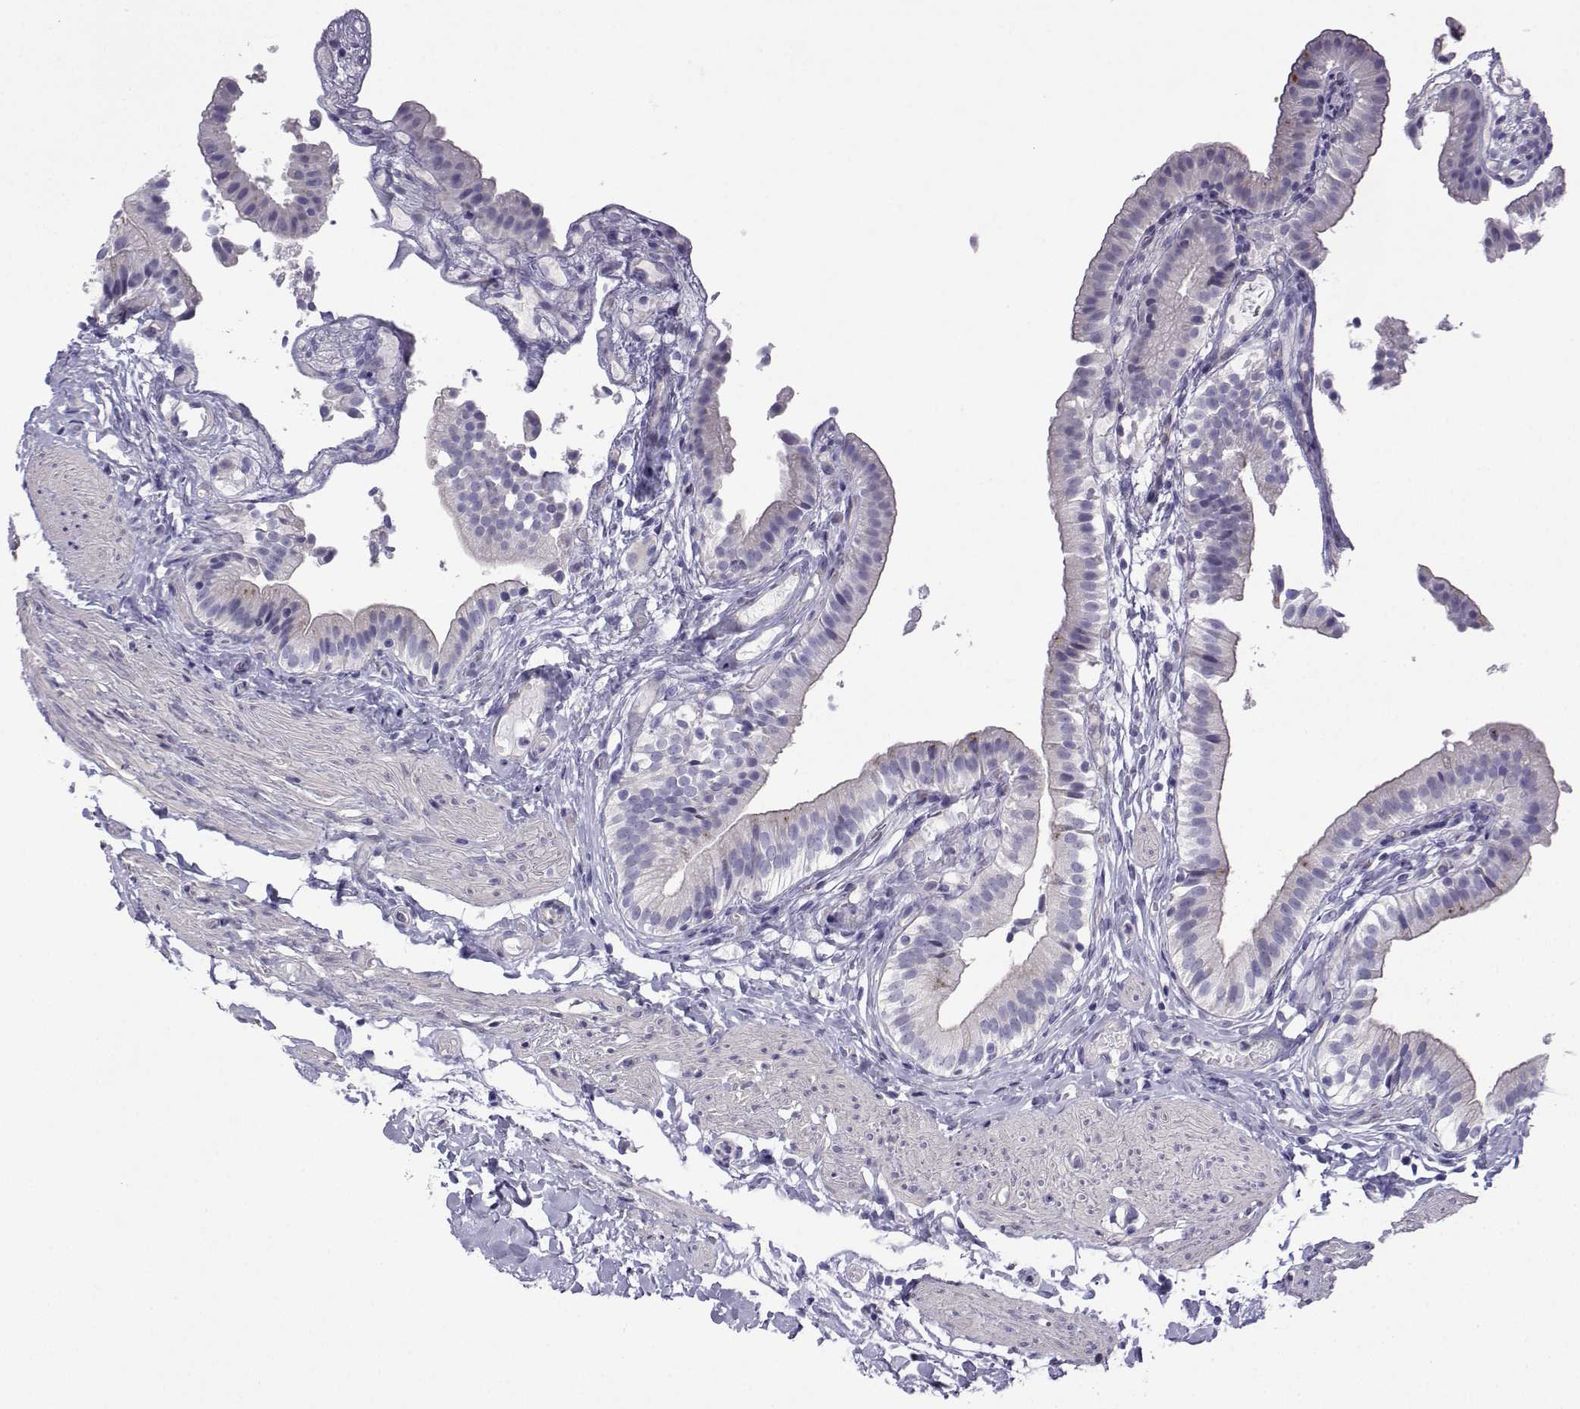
{"staining": {"intensity": "negative", "quantity": "none", "location": "none"}, "tissue": "gallbladder", "cell_type": "Glandular cells", "image_type": "normal", "snomed": [{"axis": "morphology", "description": "Normal tissue, NOS"}, {"axis": "topography", "description": "Gallbladder"}], "caption": "This is an IHC photomicrograph of benign human gallbladder. There is no expression in glandular cells.", "gene": "CFAP70", "patient": {"sex": "female", "age": 47}}